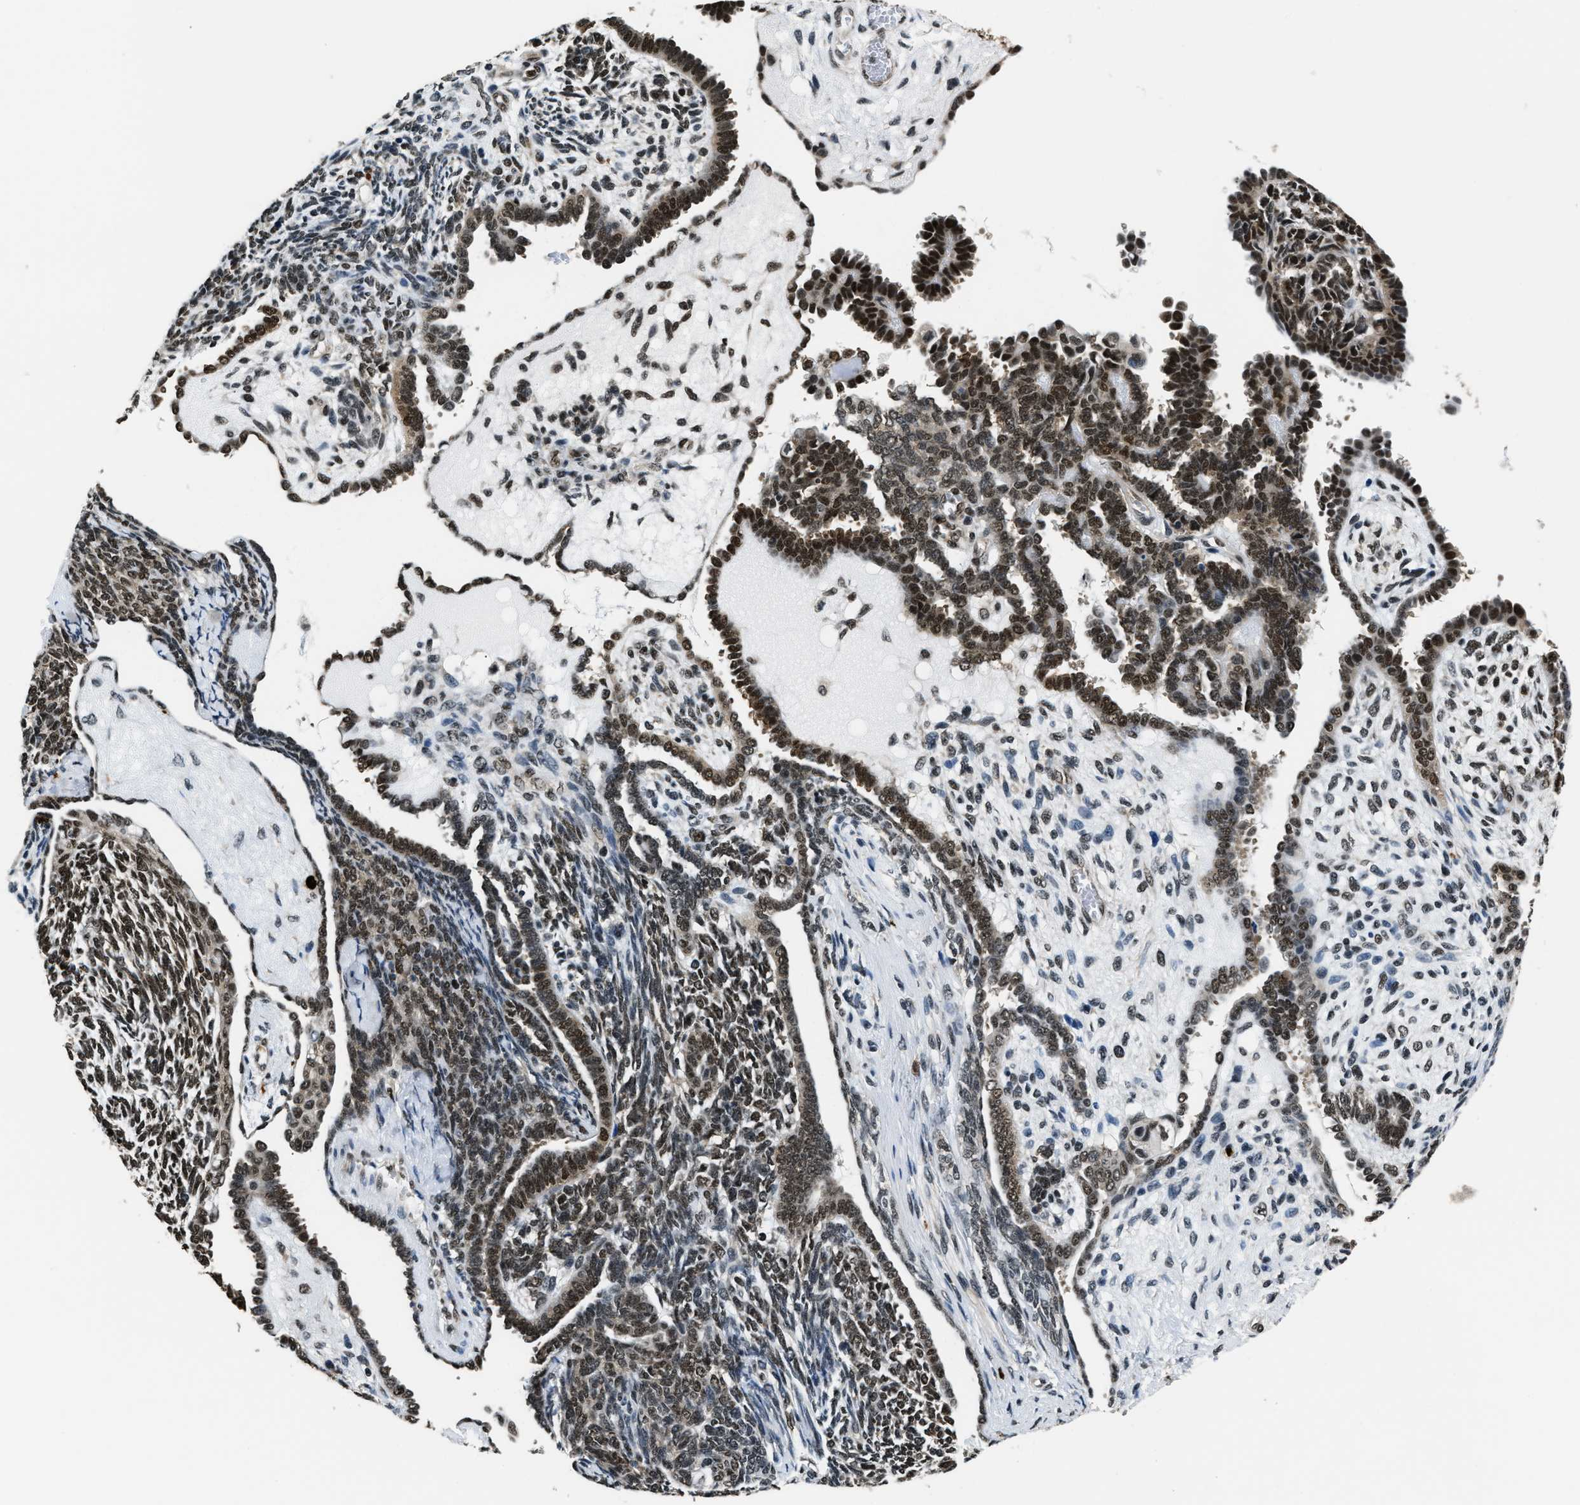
{"staining": {"intensity": "strong", "quantity": "25%-75%", "location": "nuclear"}, "tissue": "endometrial cancer", "cell_type": "Tumor cells", "image_type": "cancer", "snomed": [{"axis": "morphology", "description": "Neoplasm, malignant, NOS"}, {"axis": "topography", "description": "Endometrium"}], "caption": "Approximately 25%-75% of tumor cells in endometrial malignant neoplasm reveal strong nuclear protein staining as visualized by brown immunohistochemical staining.", "gene": "CCNDBP1", "patient": {"sex": "female", "age": 74}}